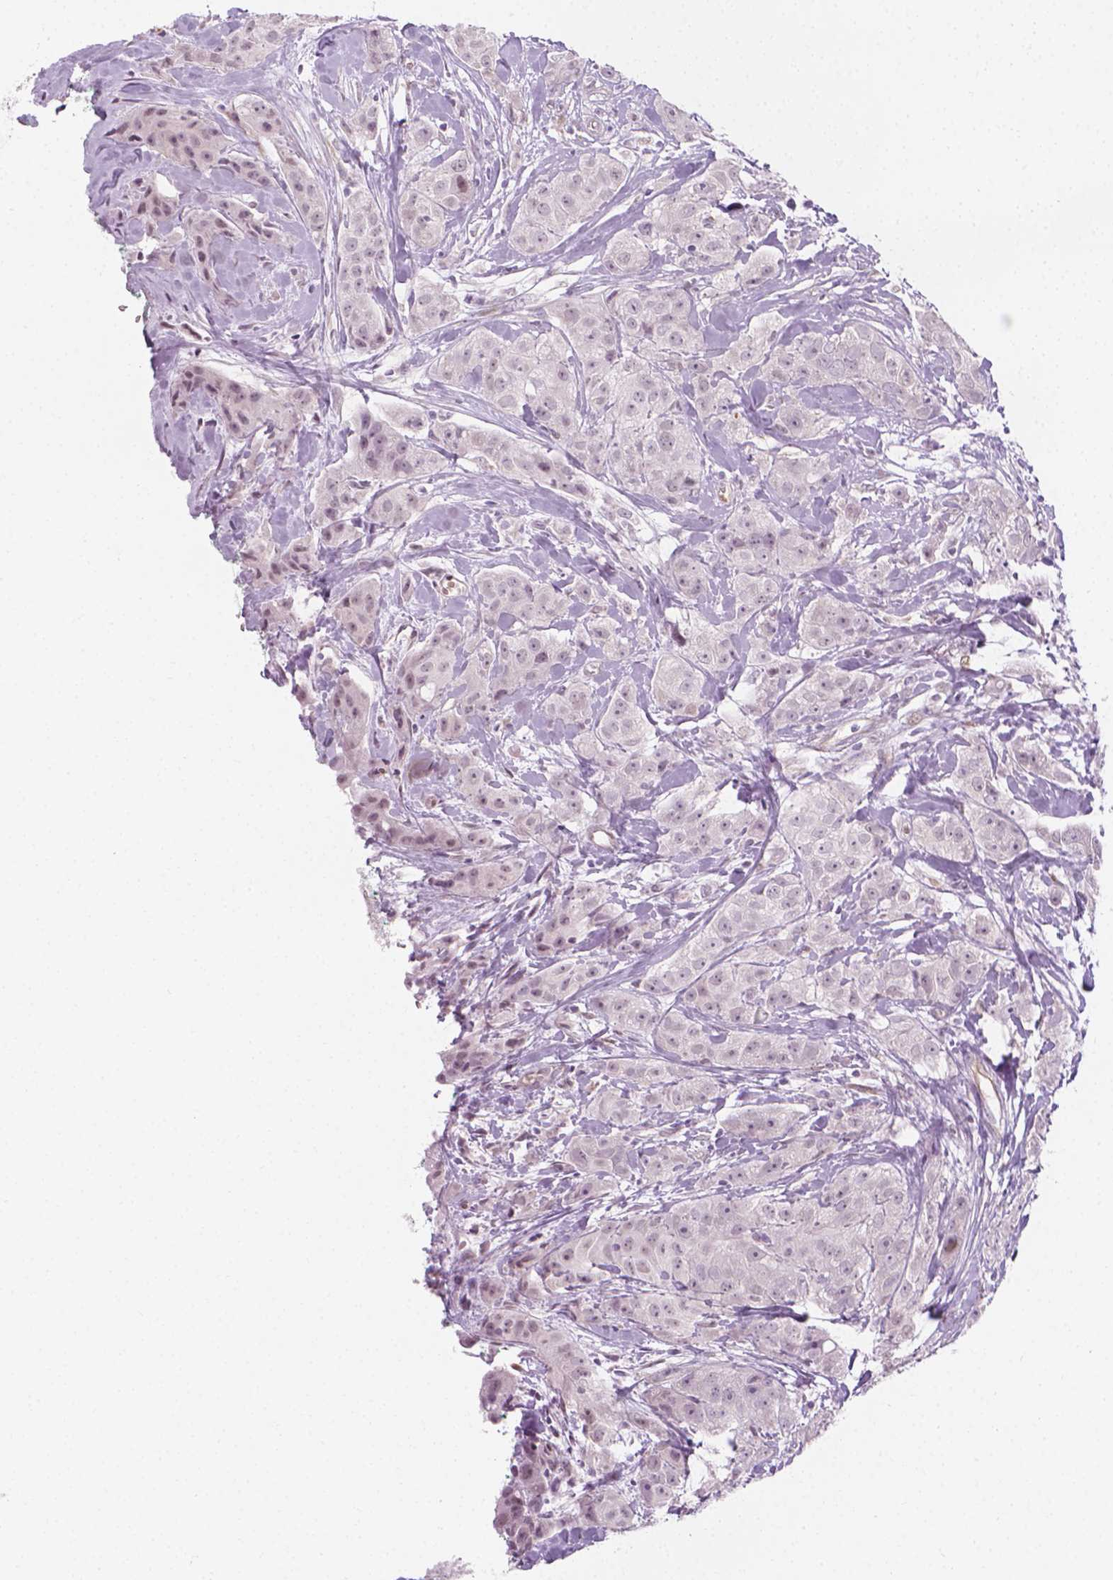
{"staining": {"intensity": "weak", "quantity": "<25%", "location": "nuclear"}, "tissue": "breast cancer", "cell_type": "Tumor cells", "image_type": "cancer", "snomed": [{"axis": "morphology", "description": "Duct carcinoma"}, {"axis": "topography", "description": "Breast"}], "caption": "Protein analysis of breast cancer (infiltrating ductal carcinoma) exhibits no significant expression in tumor cells.", "gene": "CDKN1C", "patient": {"sex": "female", "age": 43}}